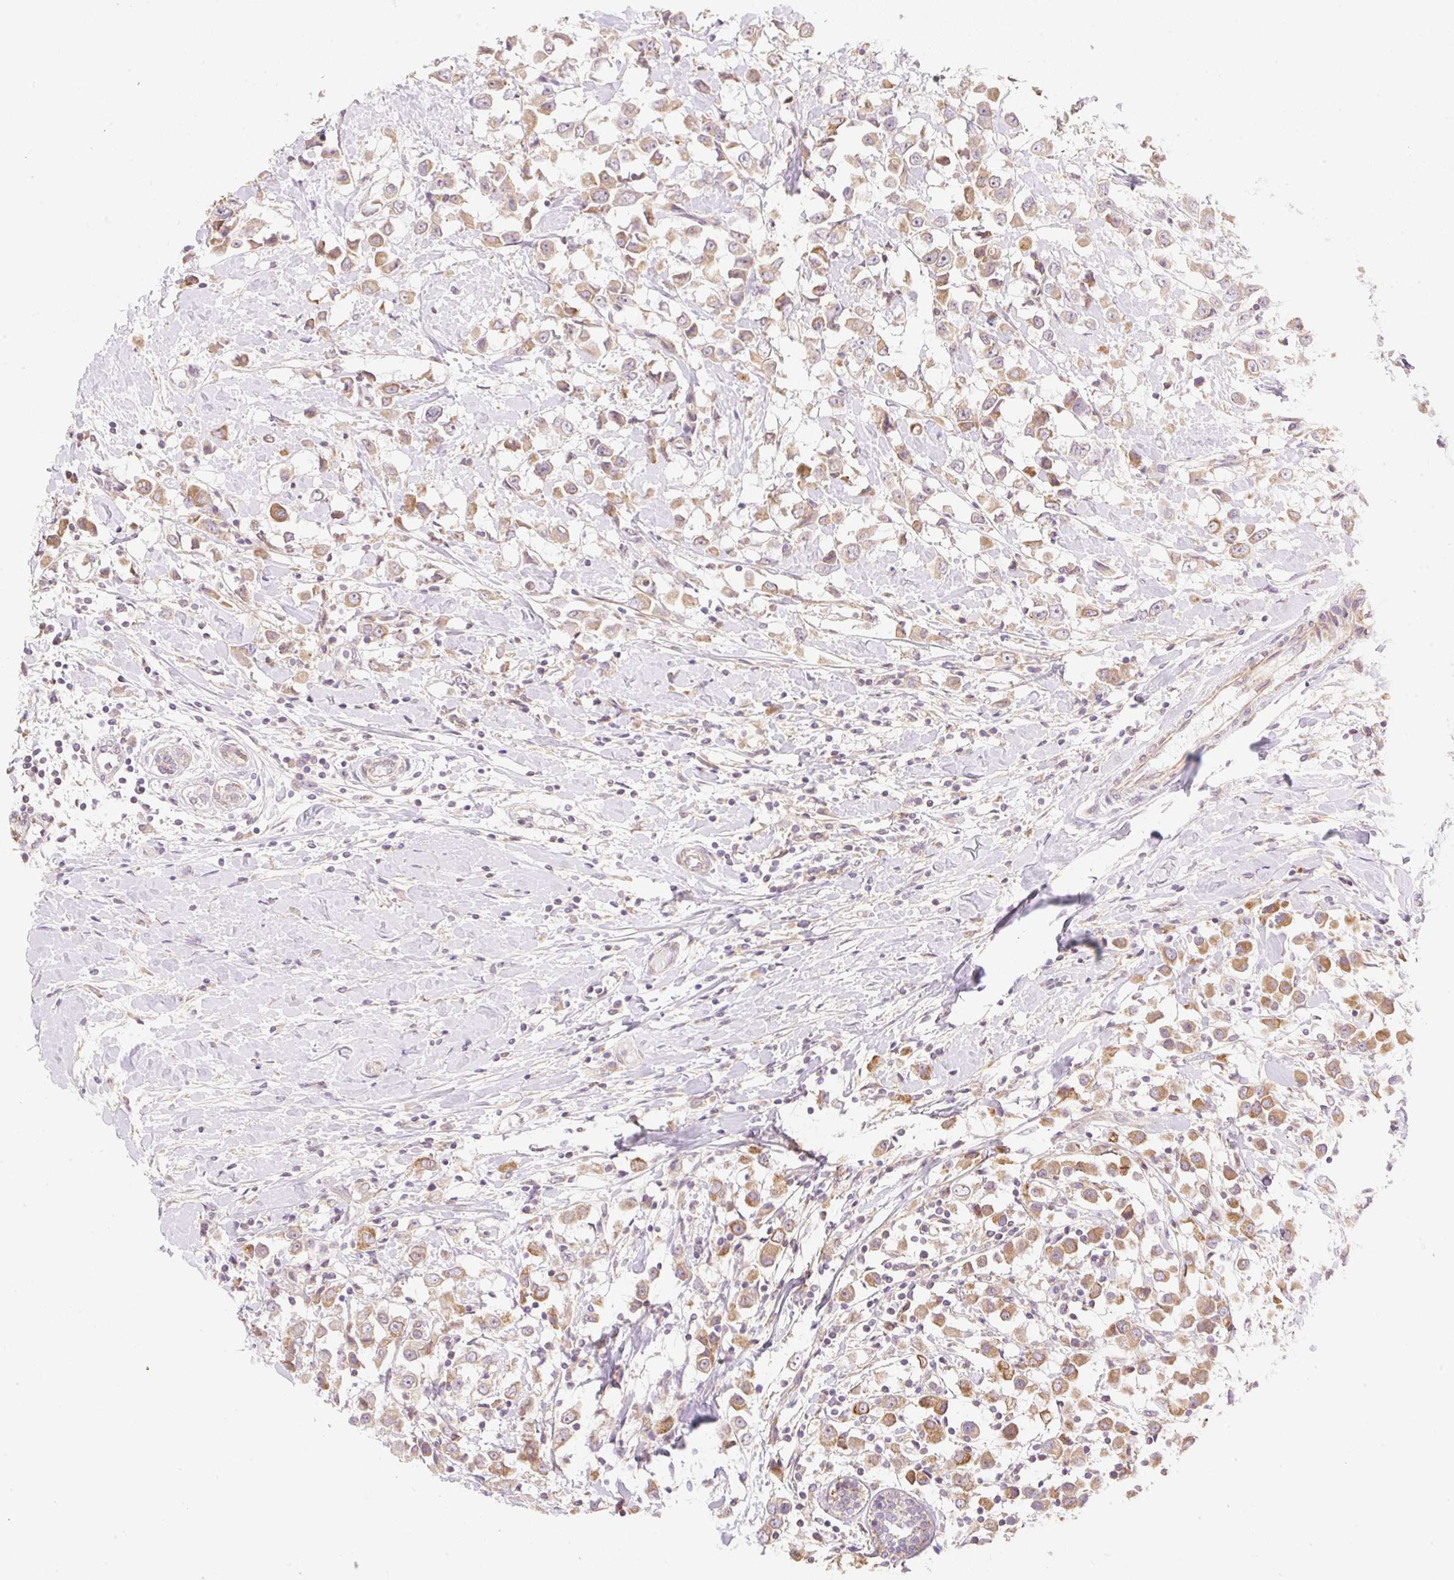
{"staining": {"intensity": "moderate", "quantity": ">75%", "location": "cytoplasmic/membranous"}, "tissue": "breast cancer", "cell_type": "Tumor cells", "image_type": "cancer", "snomed": [{"axis": "morphology", "description": "Duct carcinoma"}, {"axis": "topography", "description": "Breast"}], "caption": "Human intraductal carcinoma (breast) stained with a brown dye exhibits moderate cytoplasmic/membranous positive staining in about >75% of tumor cells.", "gene": "EMC10", "patient": {"sex": "female", "age": 61}}